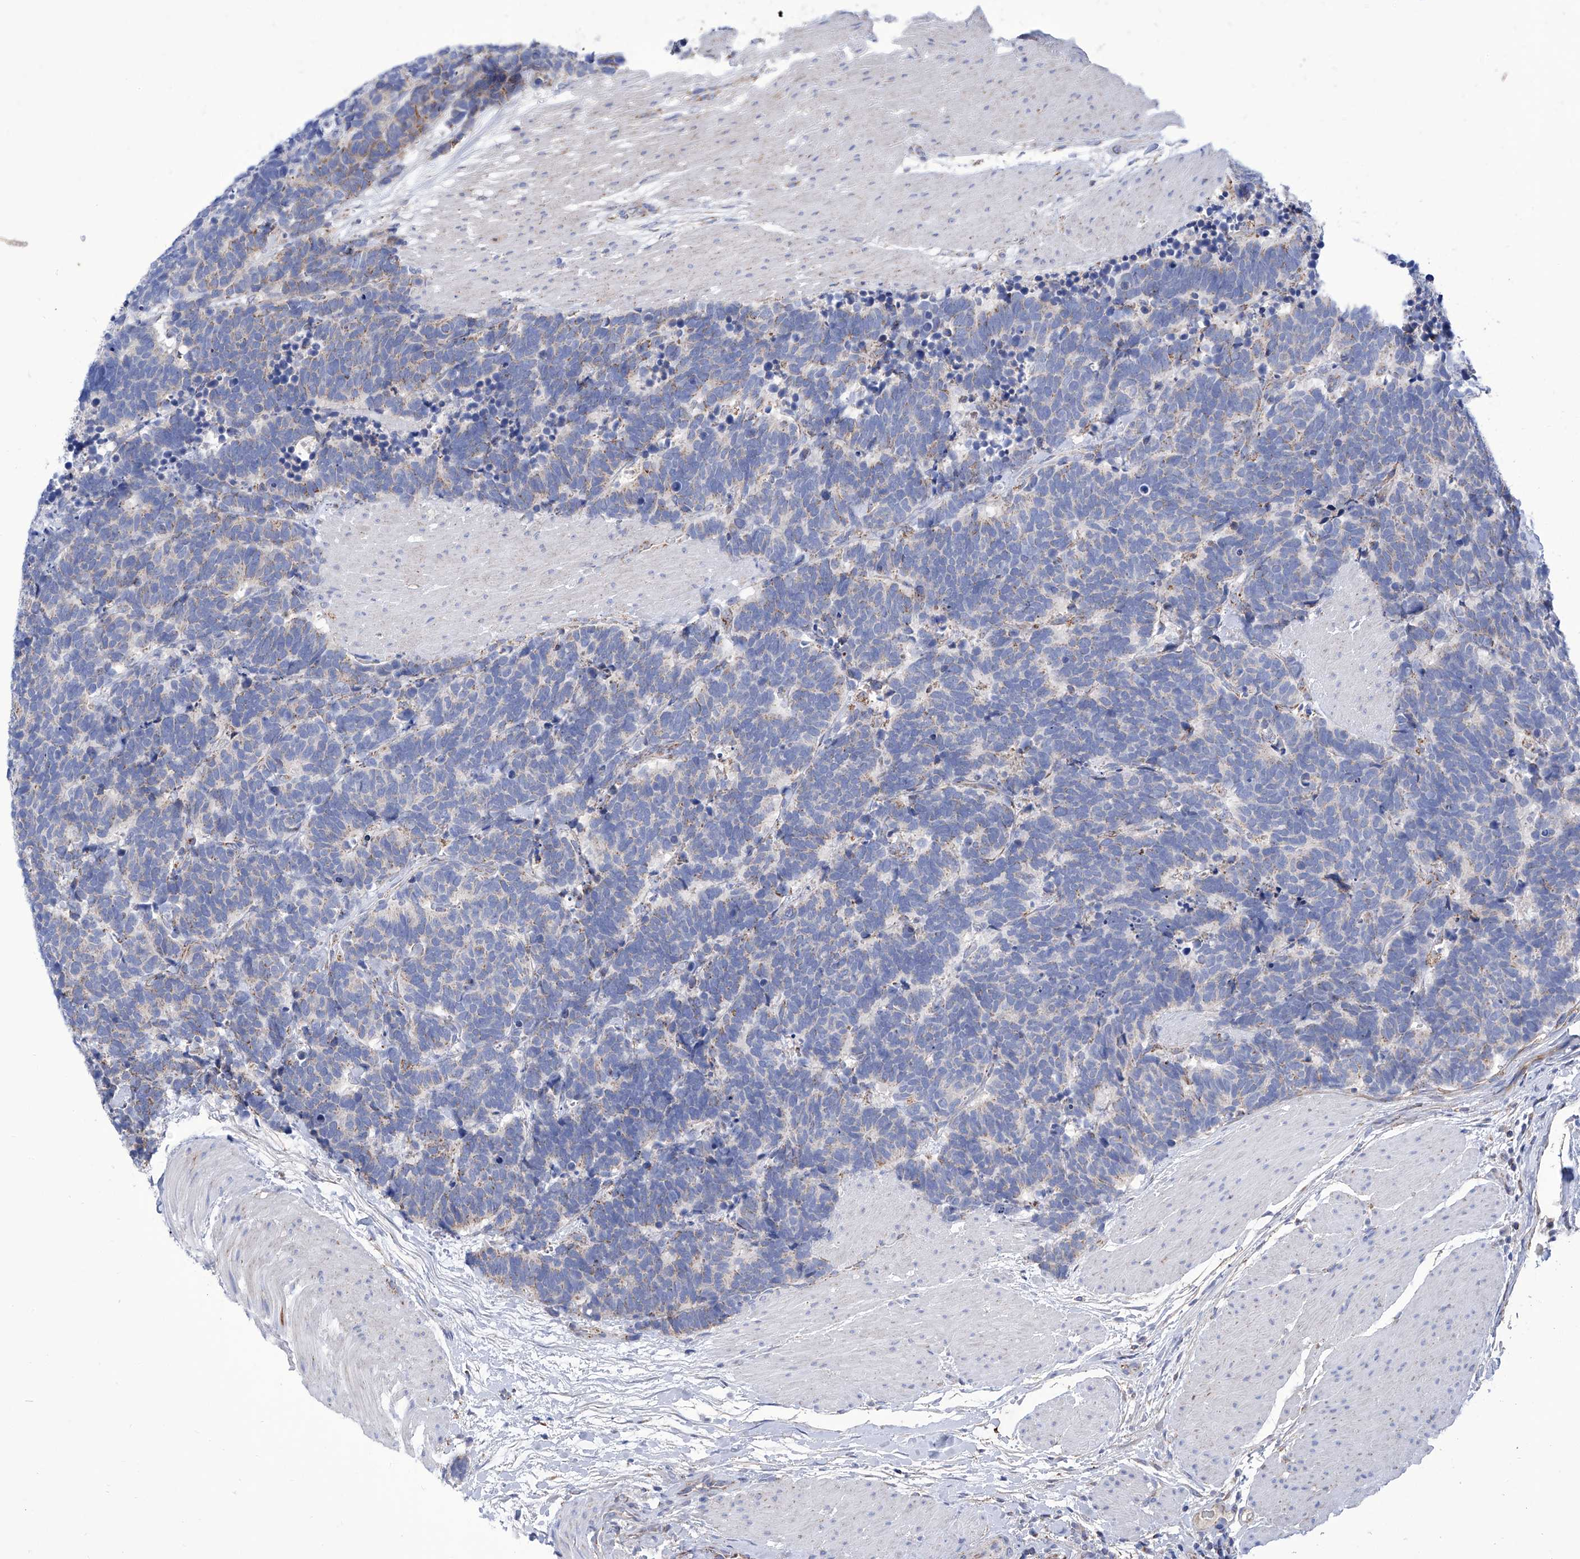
{"staining": {"intensity": "weak", "quantity": "<25%", "location": "cytoplasmic/membranous"}, "tissue": "carcinoid", "cell_type": "Tumor cells", "image_type": "cancer", "snomed": [{"axis": "morphology", "description": "Carcinoma, NOS"}, {"axis": "morphology", "description": "Carcinoid, malignant, NOS"}, {"axis": "topography", "description": "Urinary bladder"}], "caption": "Tumor cells are negative for protein expression in human carcinoid.", "gene": "SRBD1", "patient": {"sex": "male", "age": 57}}